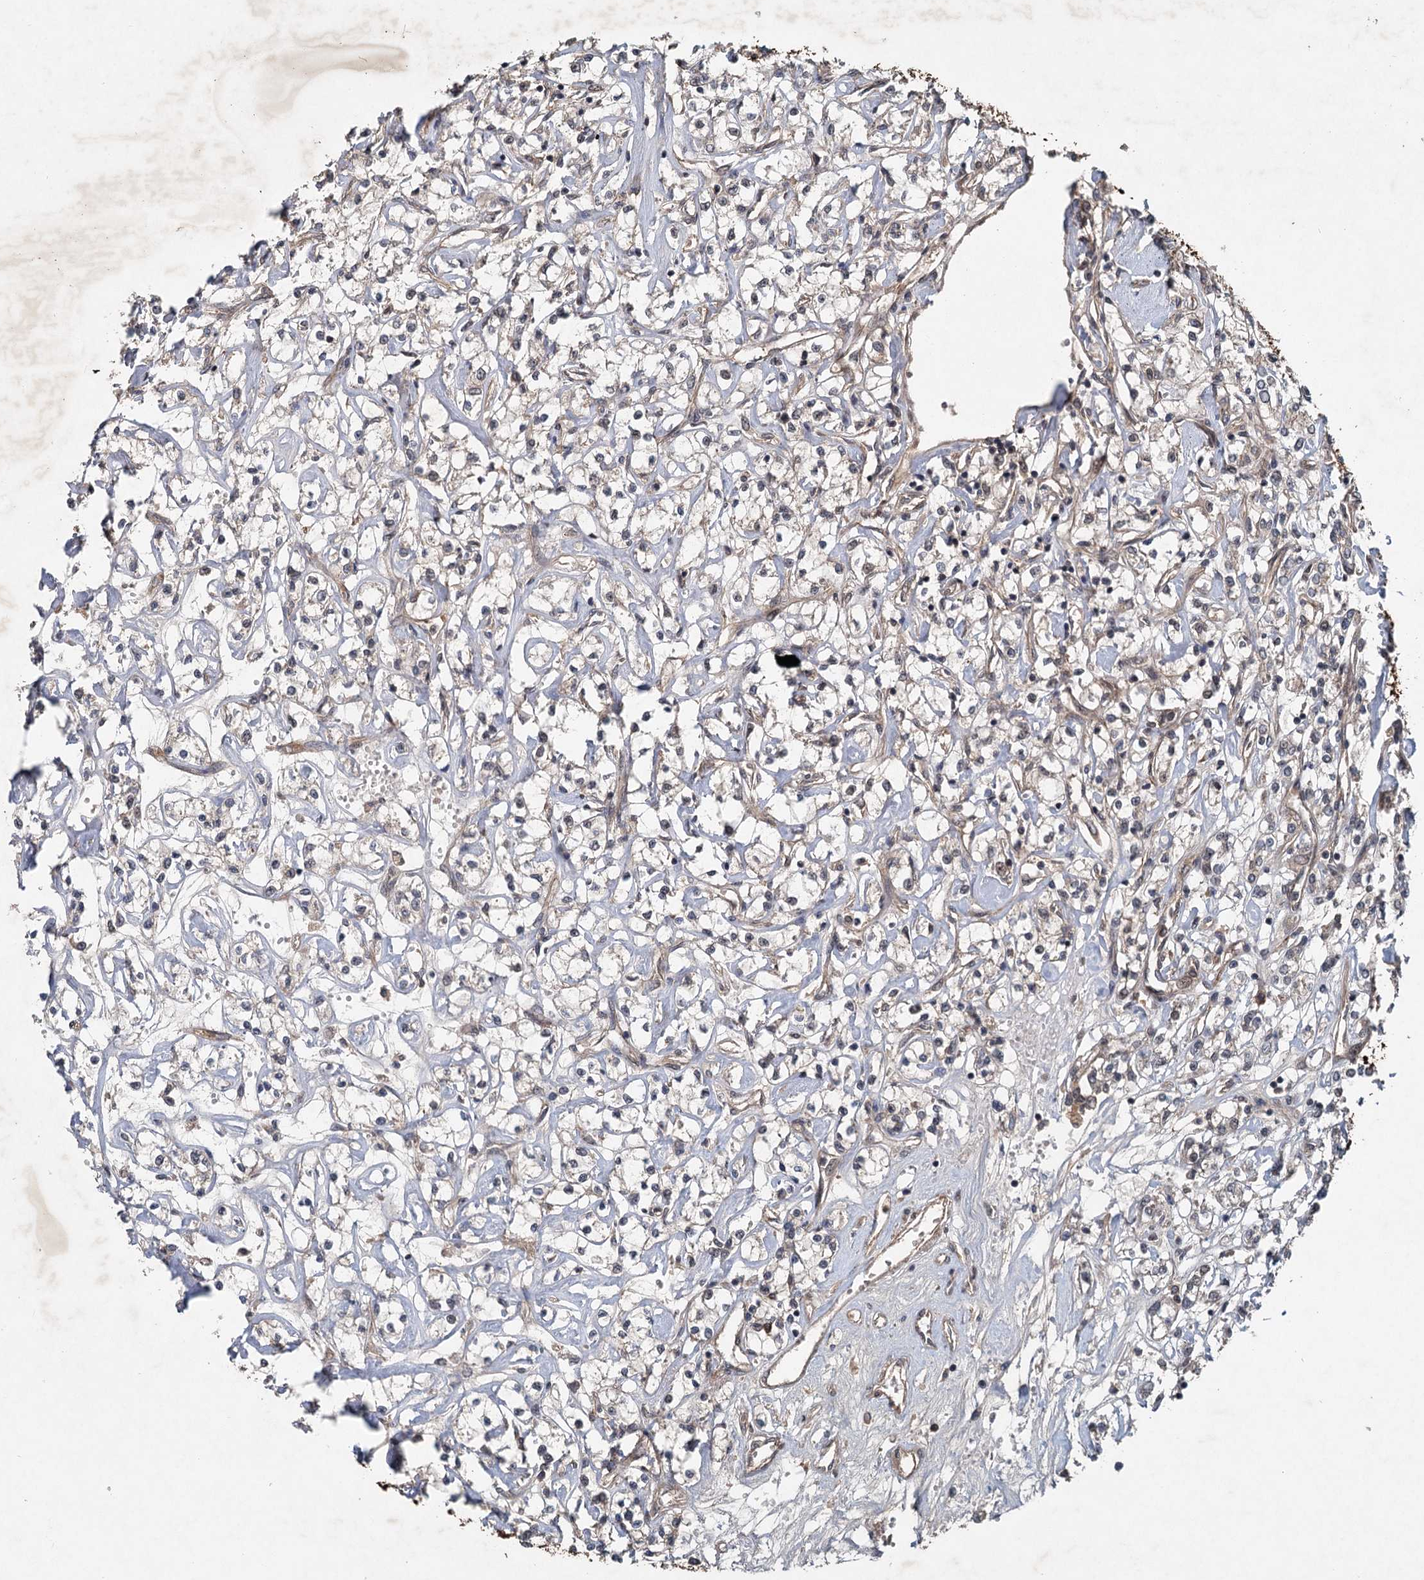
{"staining": {"intensity": "weak", "quantity": "<25%", "location": "nuclear"}, "tissue": "renal cancer", "cell_type": "Tumor cells", "image_type": "cancer", "snomed": [{"axis": "morphology", "description": "Adenocarcinoma, NOS"}, {"axis": "topography", "description": "Kidney"}], "caption": "Renal adenocarcinoma stained for a protein using IHC demonstrates no expression tumor cells.", "gene": "RITA1", "patient": {"sex": "female", "age": 59}}